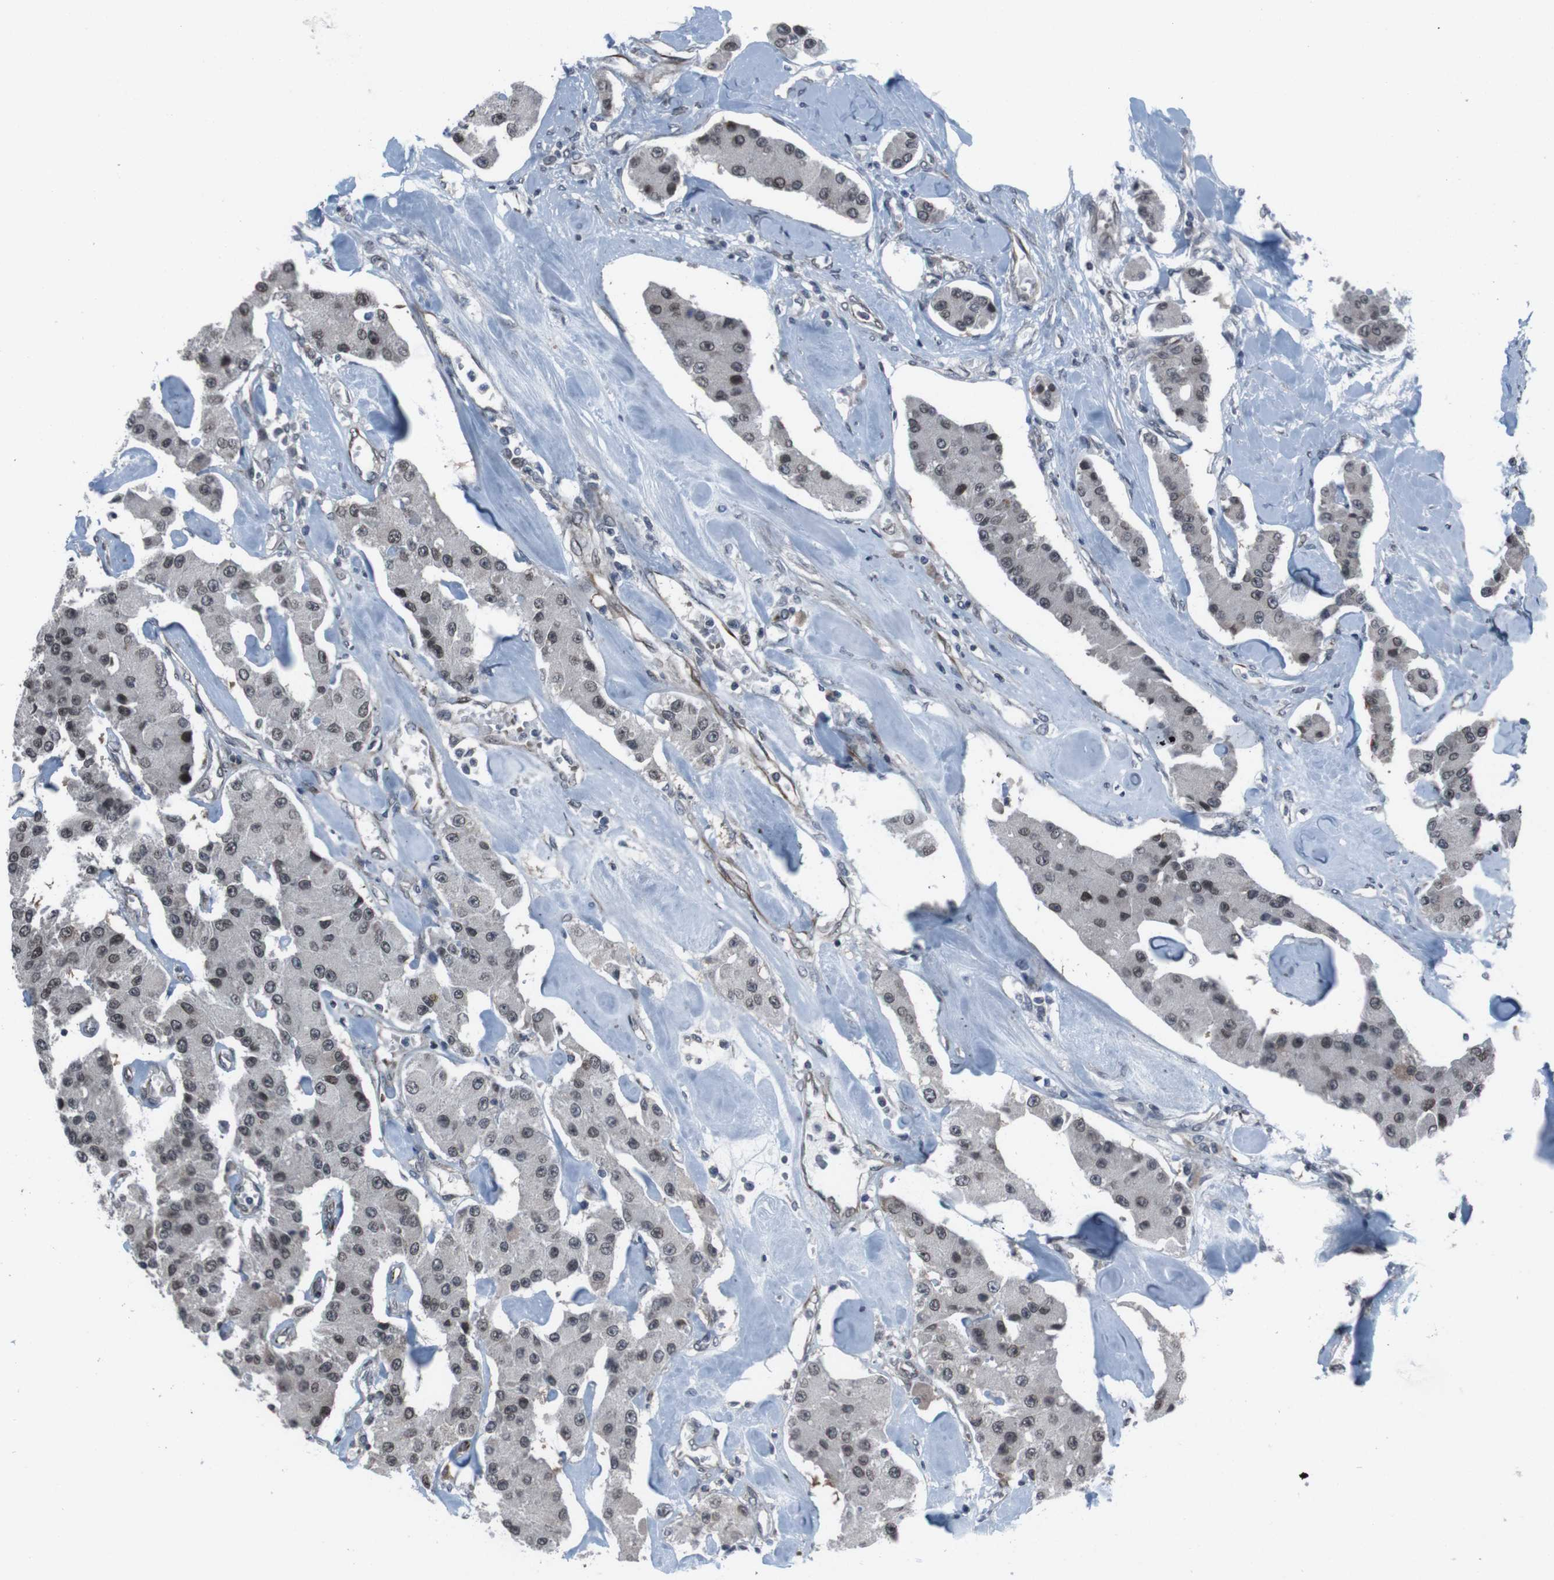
{"staining": {"intensity": "moderate", "quantity": ">75%", "location": "nuclear"}, "tissue": "carcinoid", "cell_type": "Tumor cells", "image_type": "cancer", "snomed": [{"axis": "morphology", "description": "Carcinoid, malignant, NOS"}, {"axis": "topography", "description": "Pancreas"}], "caption": "DAB immunohistochemical staining of human malignant carcinoid exhibits moderate nuclear protein expression in approximately >75% of tumor cells.", "gene": "SS18L1", "patient": {"sex": "male", "age": 41}}